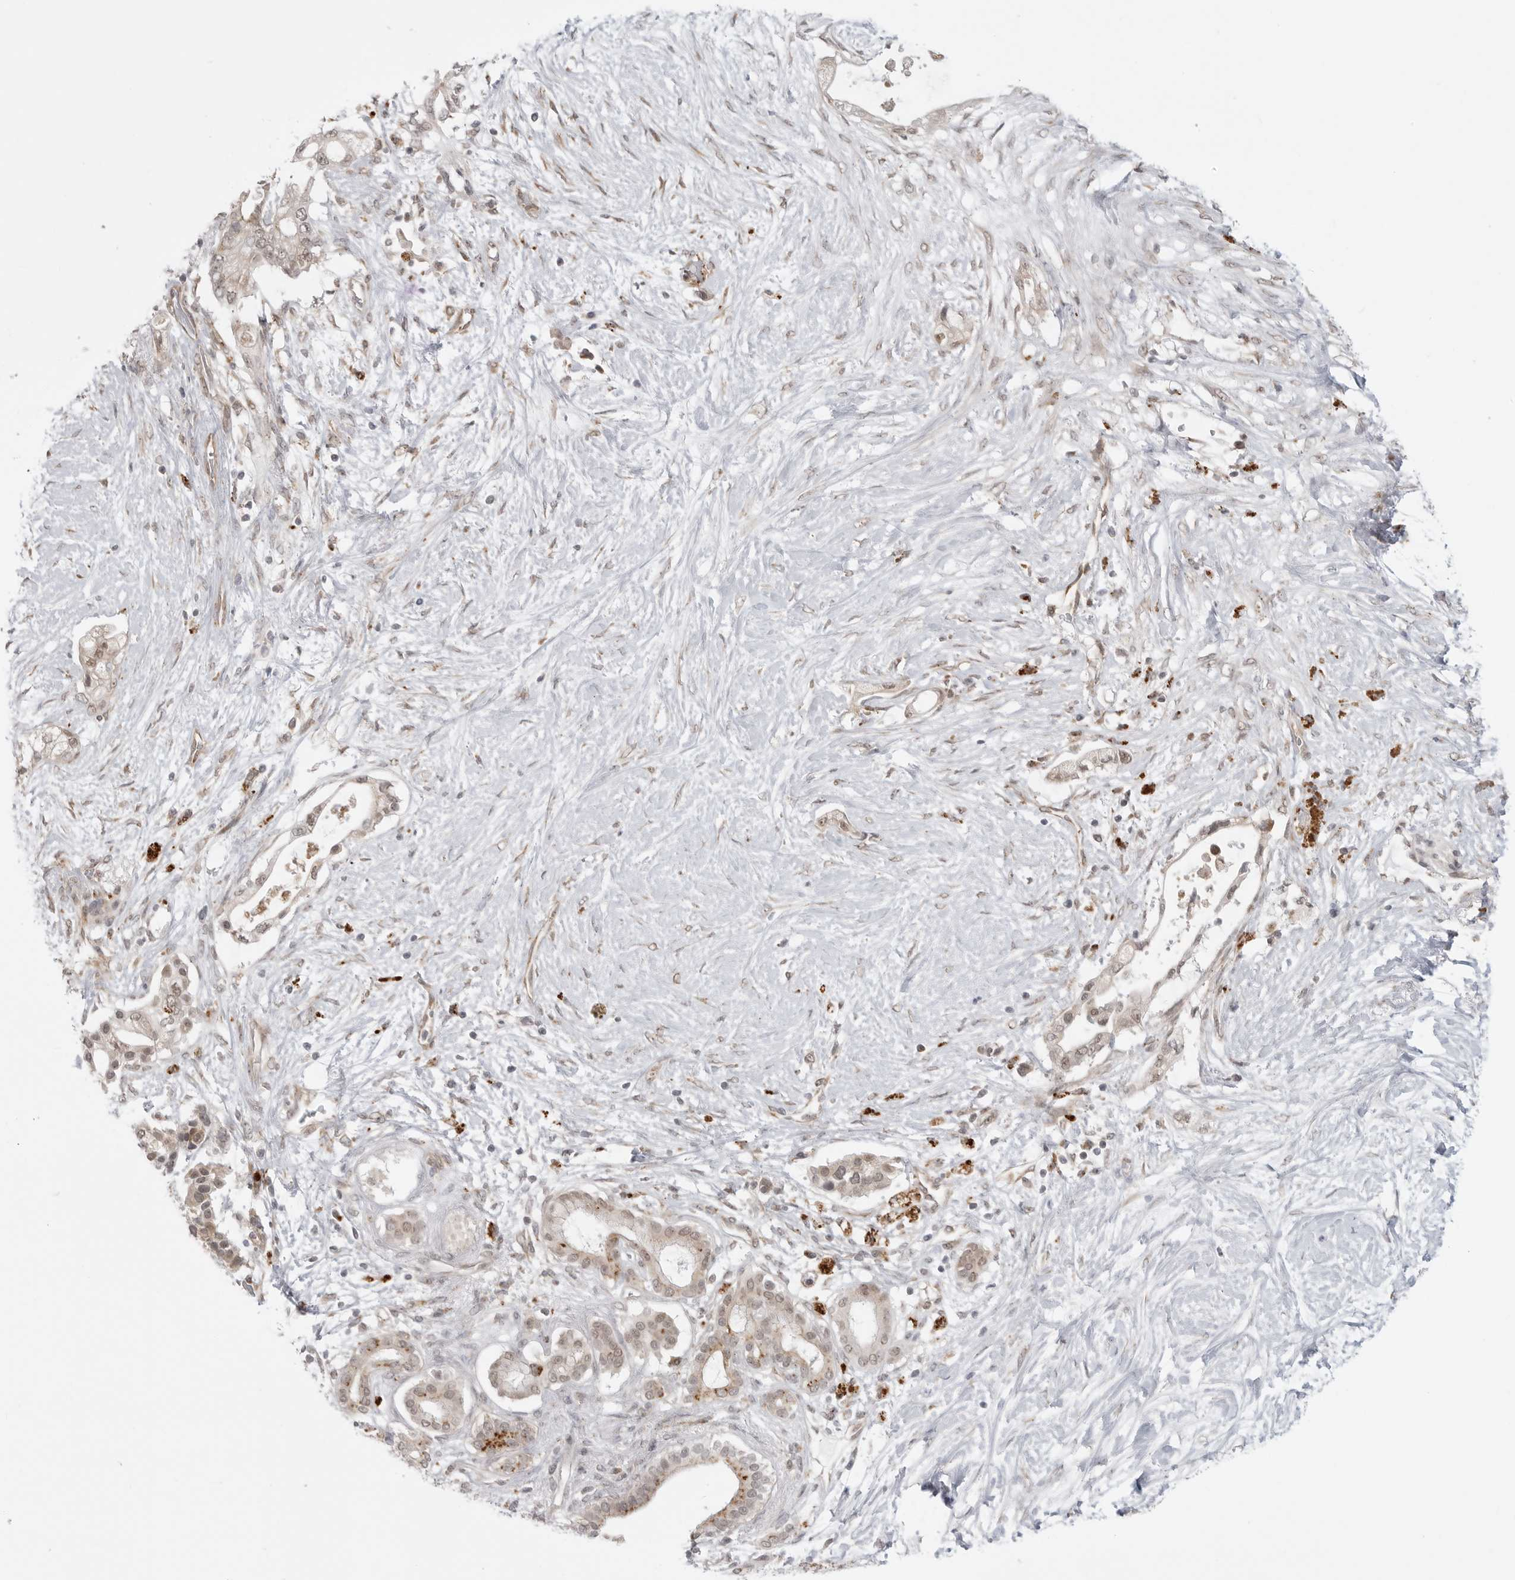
{"staining": {"intensity": "weak", "quantity": "25%-75%", "location": "cytoplasmic/membranous,nuclear"}, "tissue": "pancreatic cancer", "cell_type": "Tumor cells", "image_type": "cancer", "snomed": [{"axis": "morphology", "description": "Adenocarcinoma, NOS"}, {"axis": "topography", "description": "Pancreas"}], "caption": "A micrograph of pancreatic cancer (adenocarcinoma) stained for a protein reveals weak cytoplasmic/membranous and nuclear brown staining in tumor cells.", "gene": "KALRN", "patient": {"sex": "male", "age": 53}}